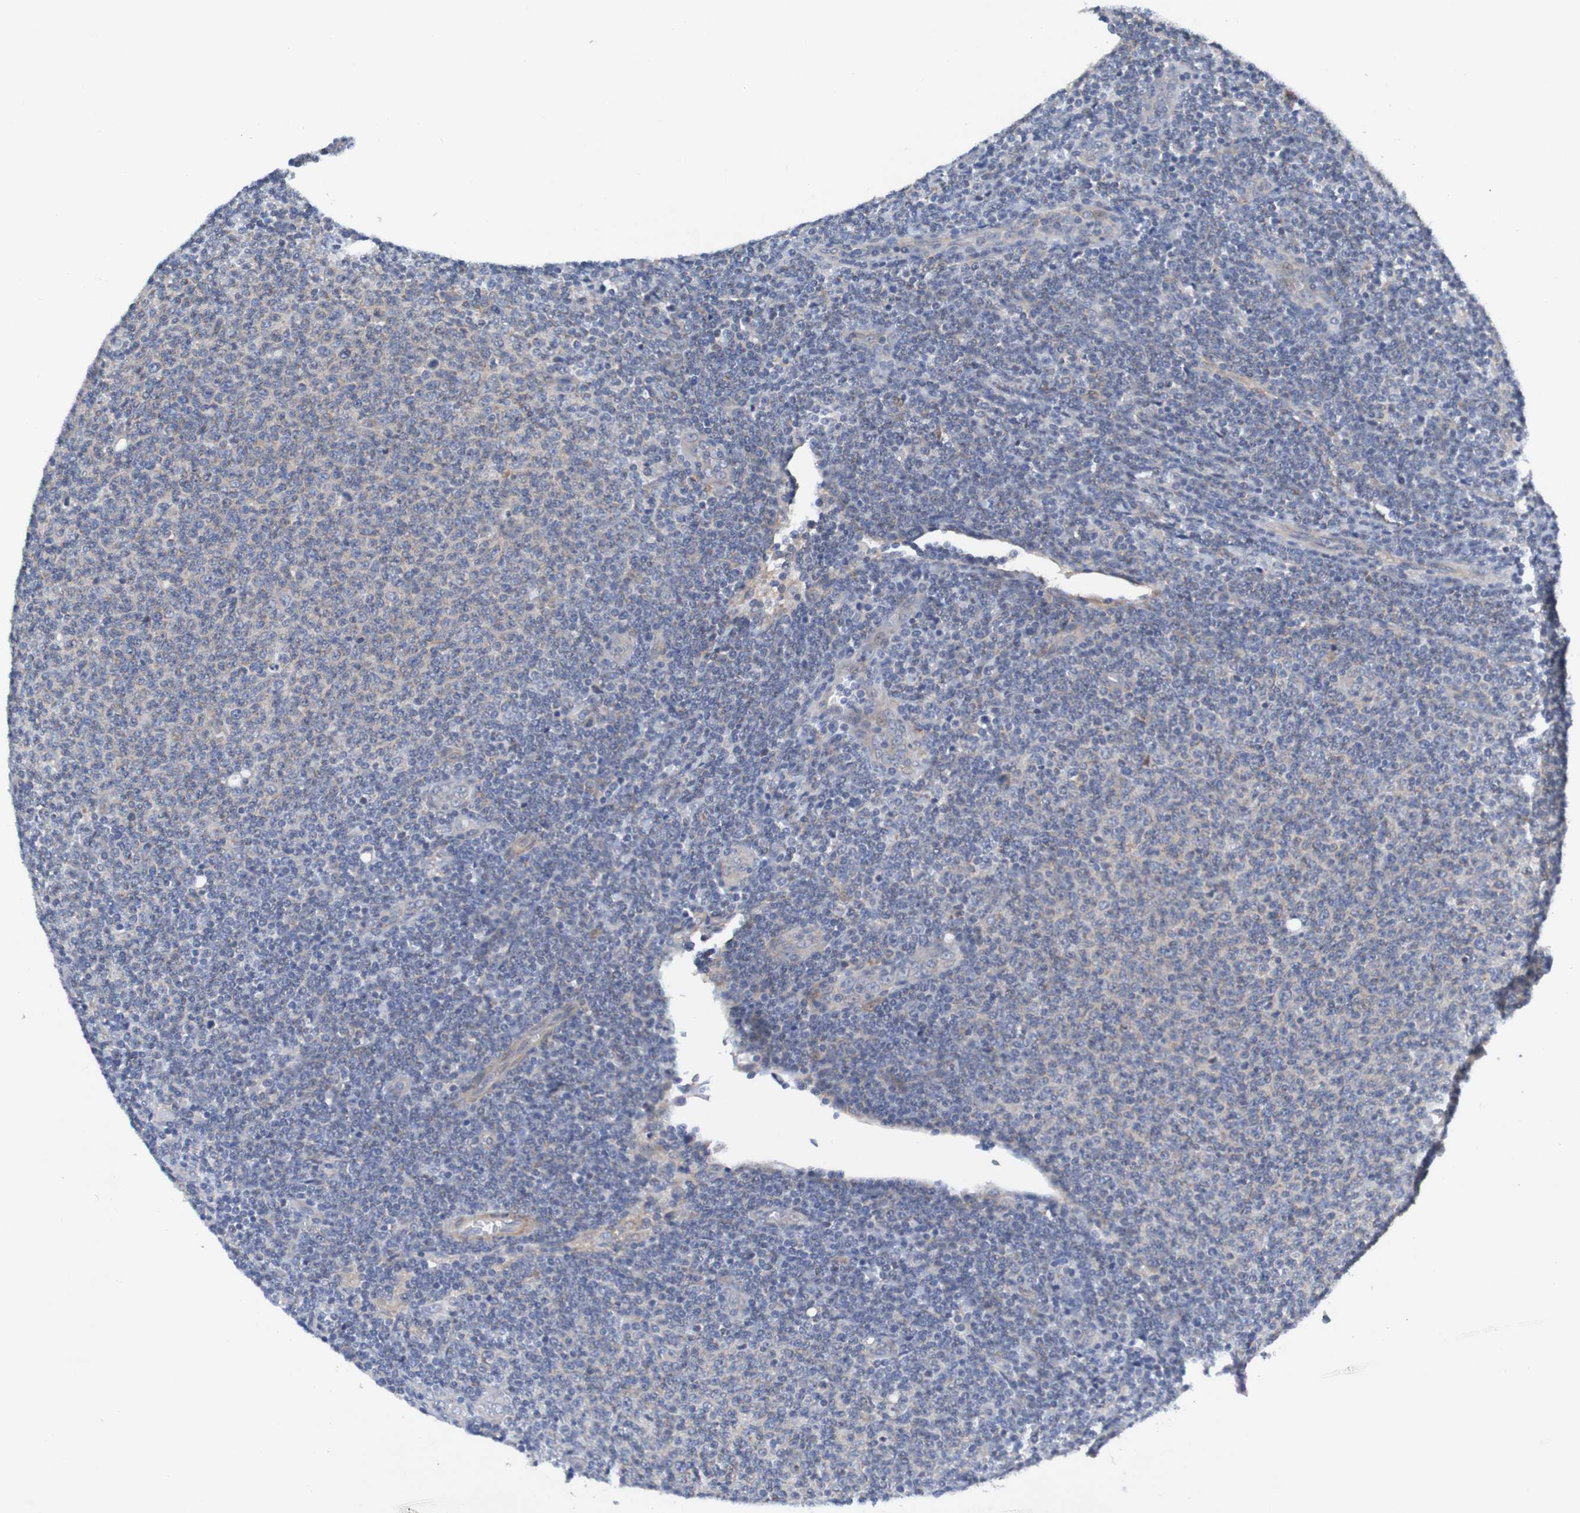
{"staining": {"intensity": "negative", "quantity": "none", "location": "none"}, "tissue": "lymphoma", "cell_type": "Tumor cells", "image_type": "cancer", "snomed": [{"axis": "morphology", "description": "Malignant lymphoma, non-Hodgkin's type, Low grade"}, {"axis": "topography", "description": "Lymph node"}], "caption": "This is a micrograph of IHC staining of malignant lymphoma, non-Hodgkin's type (low-grade), which shows no expression in tumor cells. (DAB (3,3'-diaminobenzidine) immunohistochemistry with hematoxylin counter stain).", "gene": "CPED1", "patient": {"sex": "male", "age": 66}}